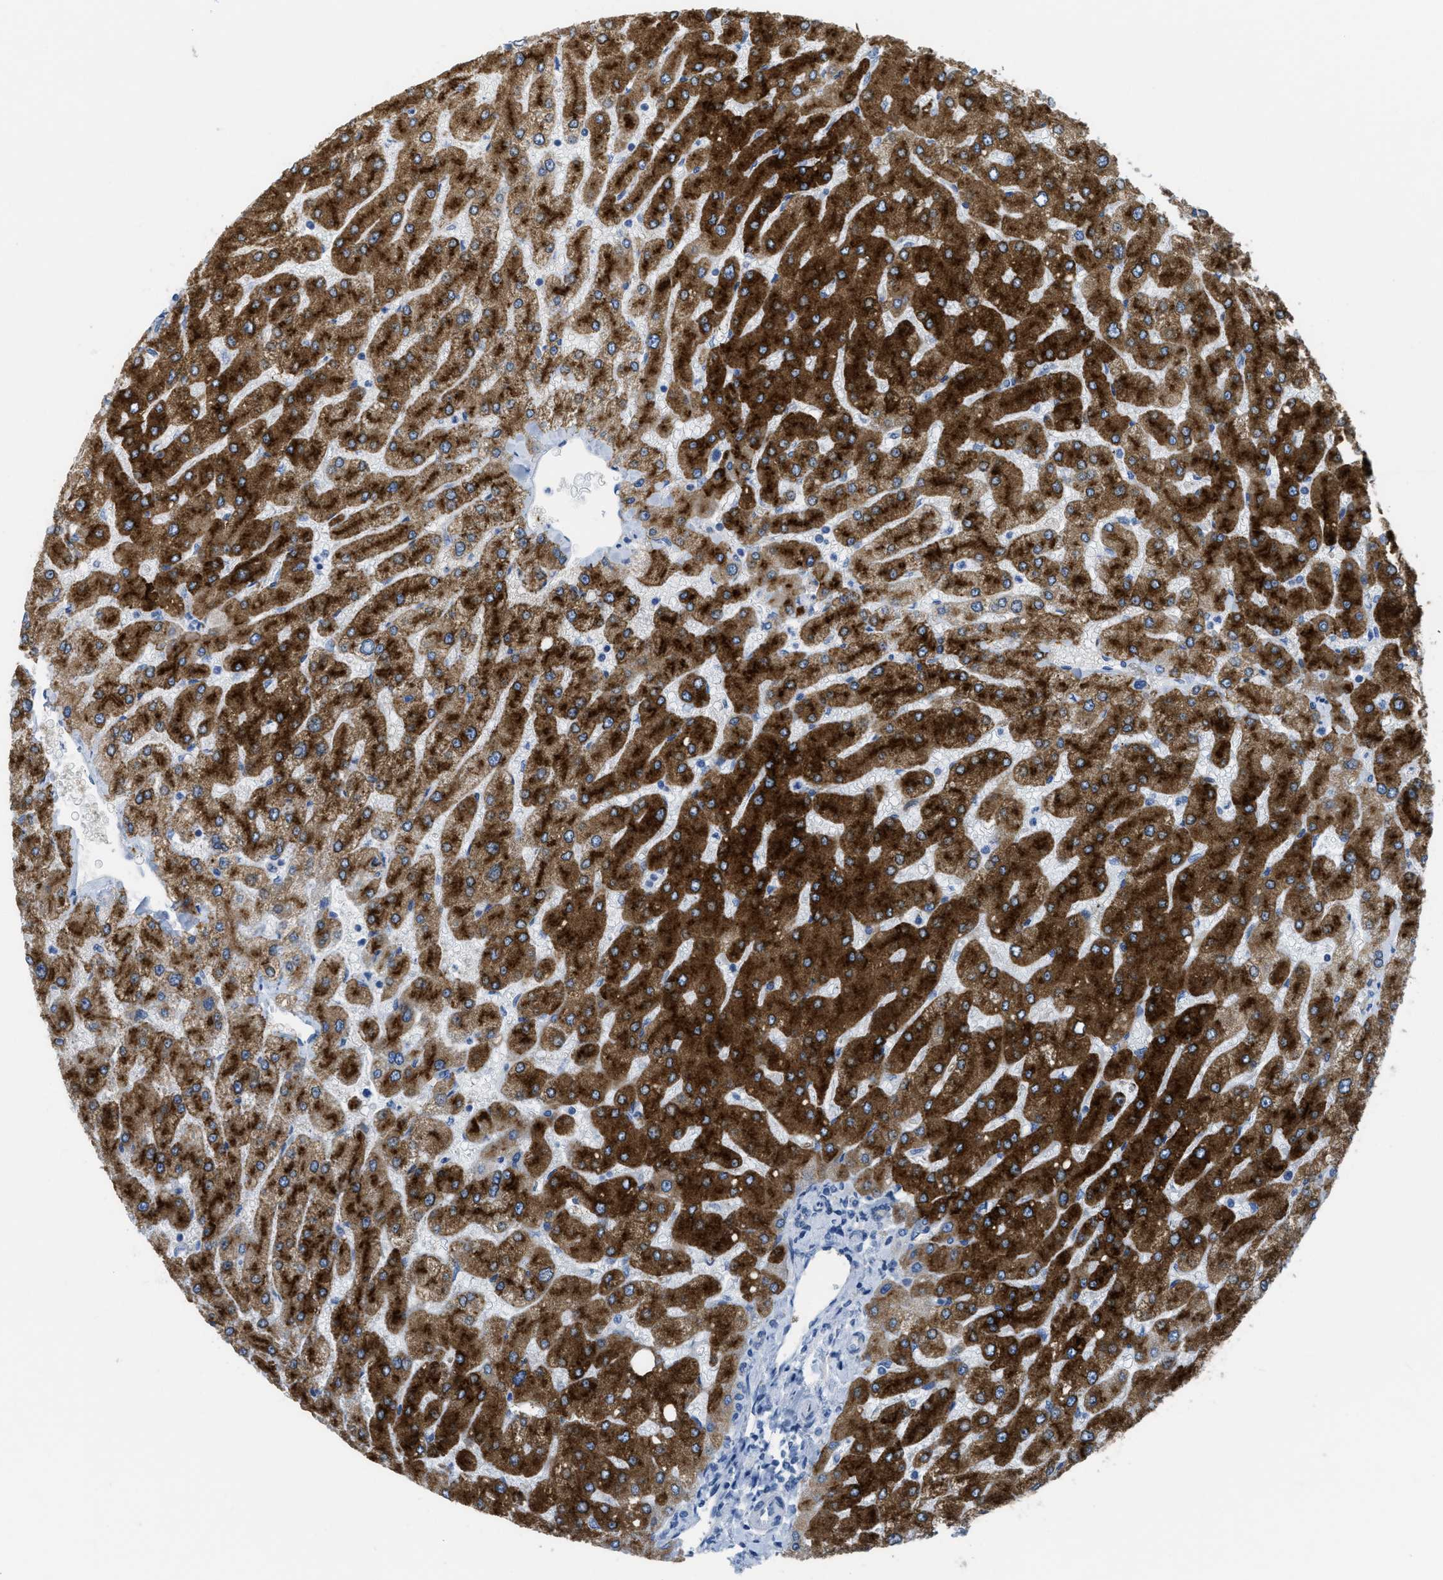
{"staining": {"intensity": "negative", "quantity": "none", "location": "none"}, "tissue": "liver", "cell_type": "Cholangiocytes", "image_type": "normal", "snomed": [{"axis": "morphology", "description": "Normal tissue, NOS"}, {"axis": "topography", "description": "Liver"}], "caption": "The image displays no staining of cholangiocytes in normal liver.", "gene": "ASGR1", "patient": {"sex": "male", "age": 55}}